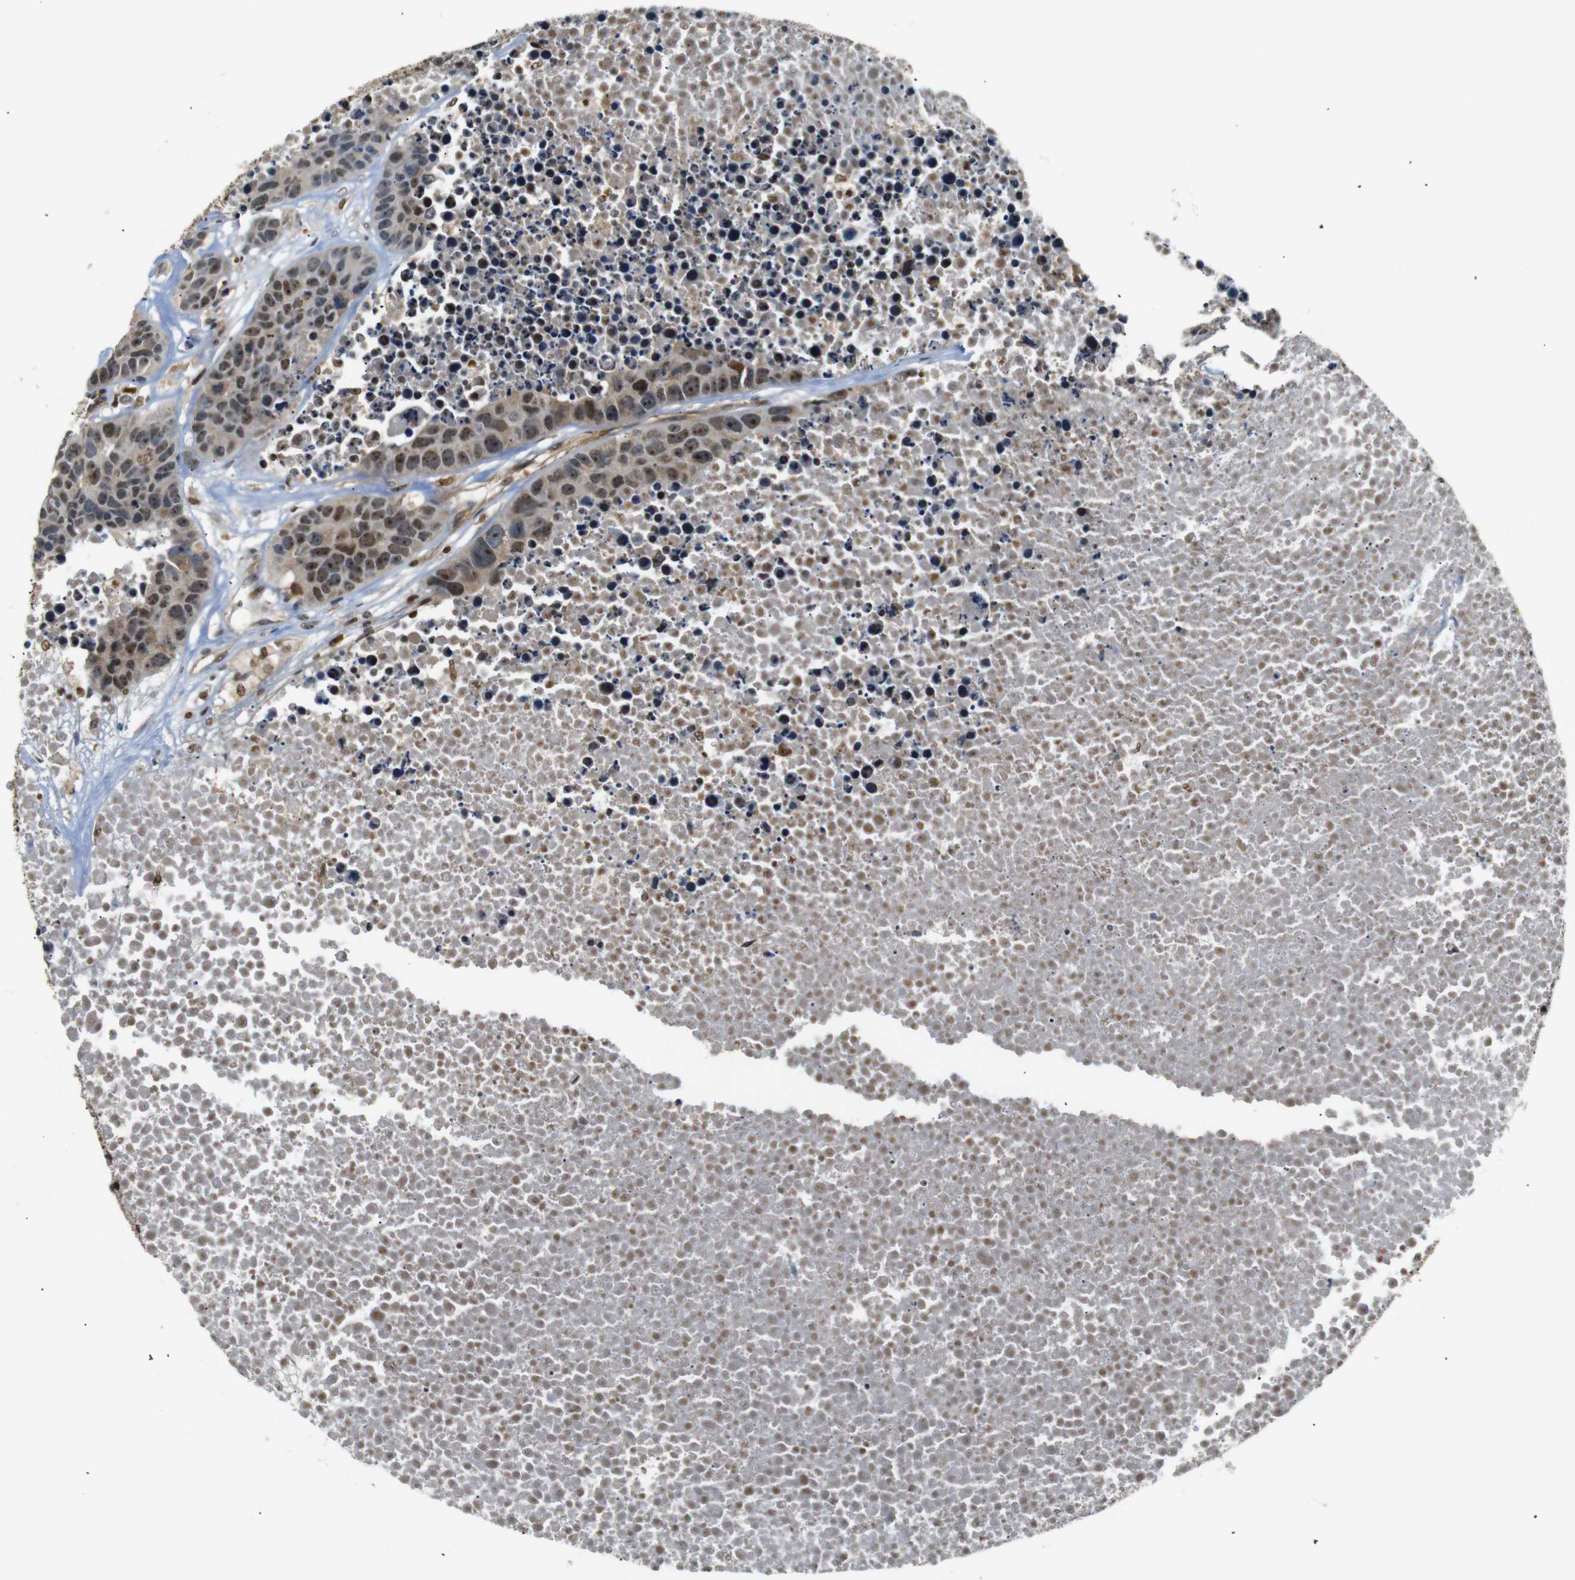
{"staining": {"intensity": "moderate", "quantity": ">75%", "location": "cytoplasmic/membranous,nuclear"}, "tissue": "carcinoid", "cell_type": "Tumor cells", "image_type": "cancer", "snomed": [{"axis": "morphology", "description": "Carcinoid, malignant, NOS"}, {"axis": "topography", "description": "Lung"}], "caption": "Tumor cells exhibit medium levels of moderate cytoplasmic/membranous and nuclear positivity in approximately >75% of cells in carcinoid. (Stains: DAB in brown, nuclei in blue, Microscopy: brightfield microscopy at high magnification).", "gene": "PARN", "patient": {"sex": "male", "age": 60}}